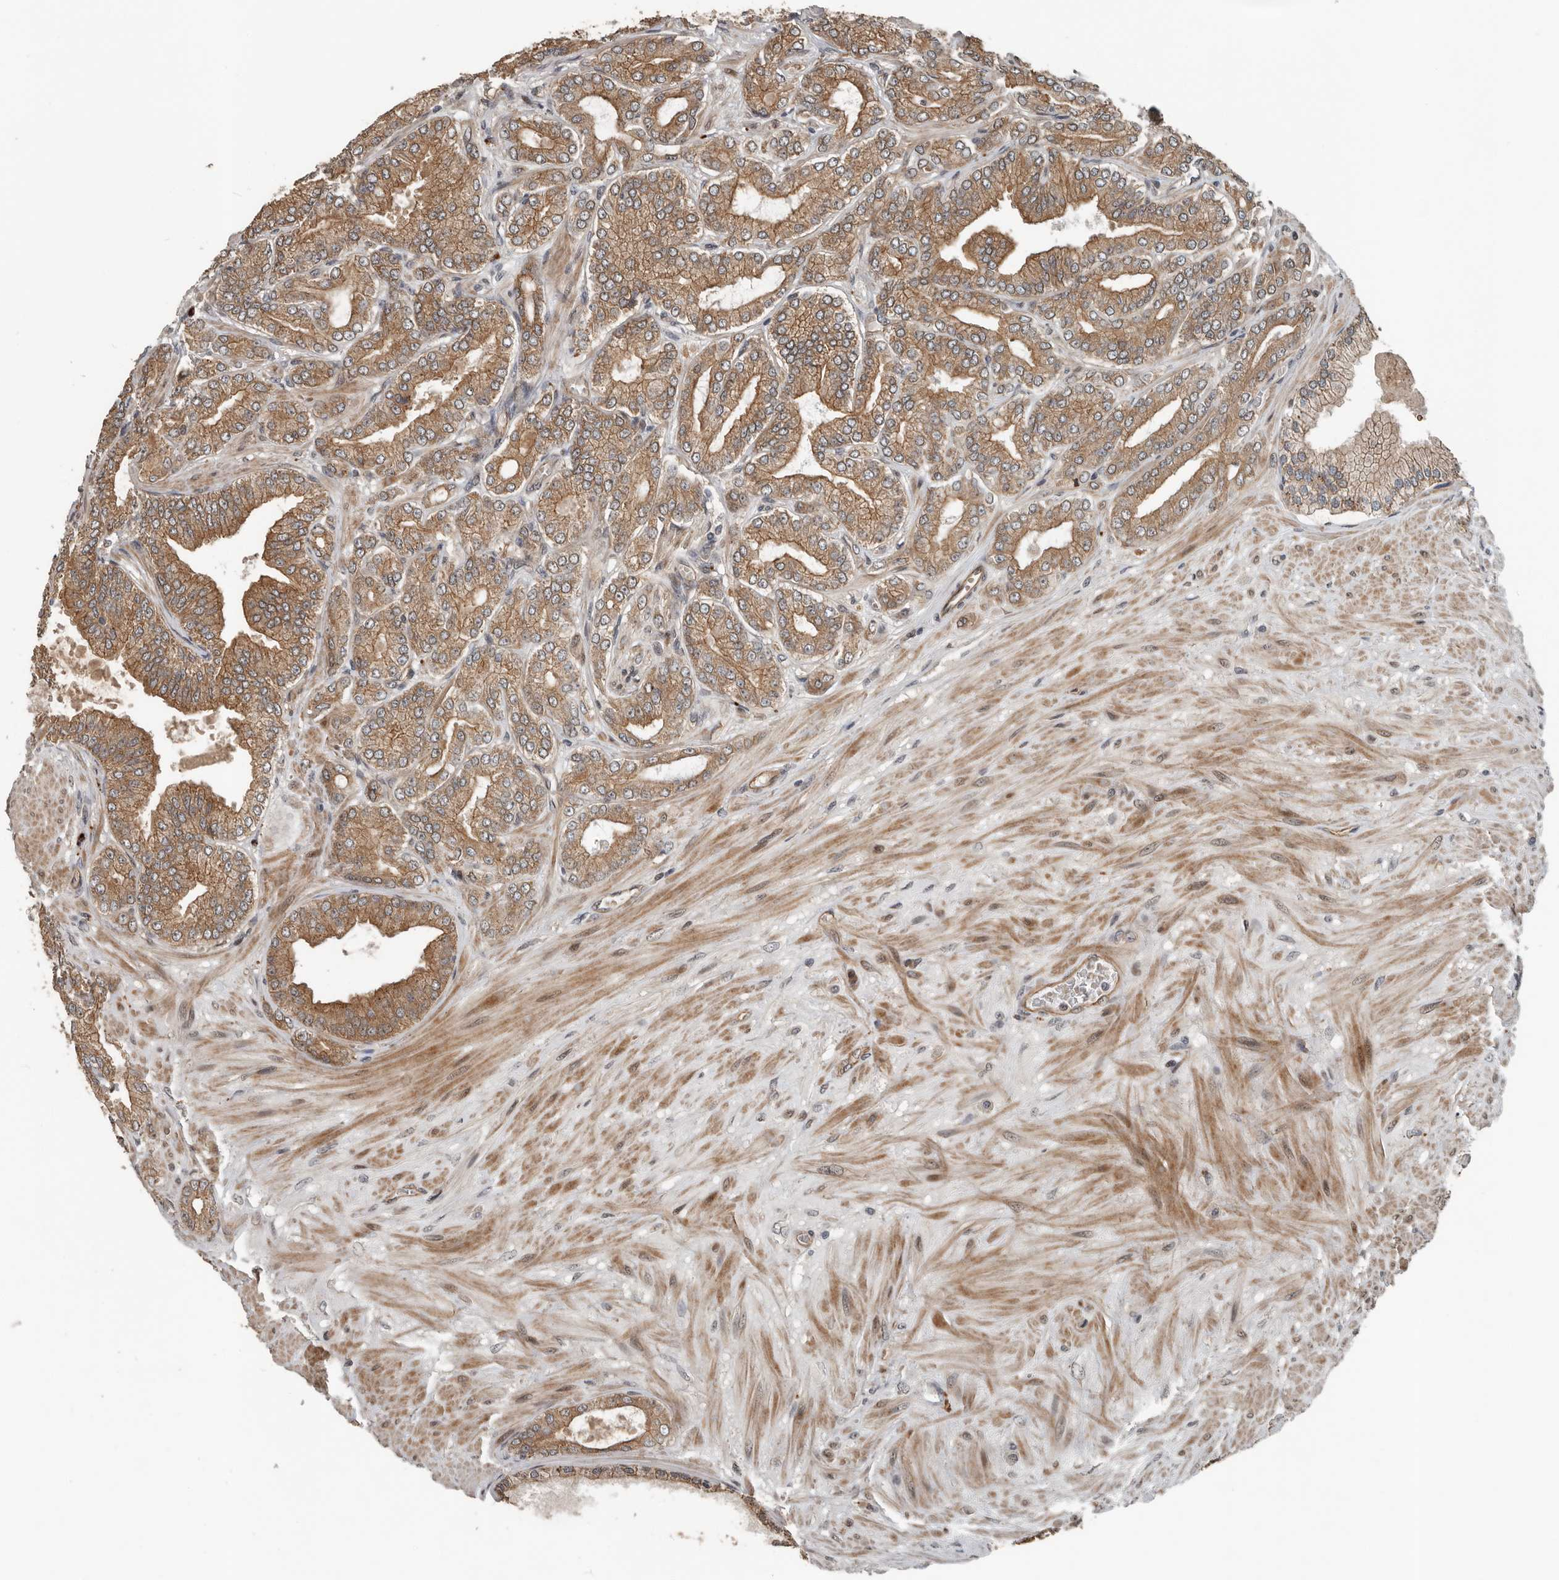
{"staining": {"intensity": "moderate", "quantity": ">75%", "location": "cytoplasmic/membranous"}, "tissue": "prostate cancer", "cell_type": "Tumor cells", "image_type": "cancer", "snomed": [{"axis": "morphology", "description": "Adenocarcinoma, Low grade"}, {"axis": "topography", "description": "Prostate"}], "caption": "Immunohistochemical staining of prostate adenocarcinoma (low-grade) reveals moderate cytoplasmic/membranous protein staining in approximately >75% of tumor cells.", "gene": "YOD1", "patient": {"sex": "male", "age": 63}}